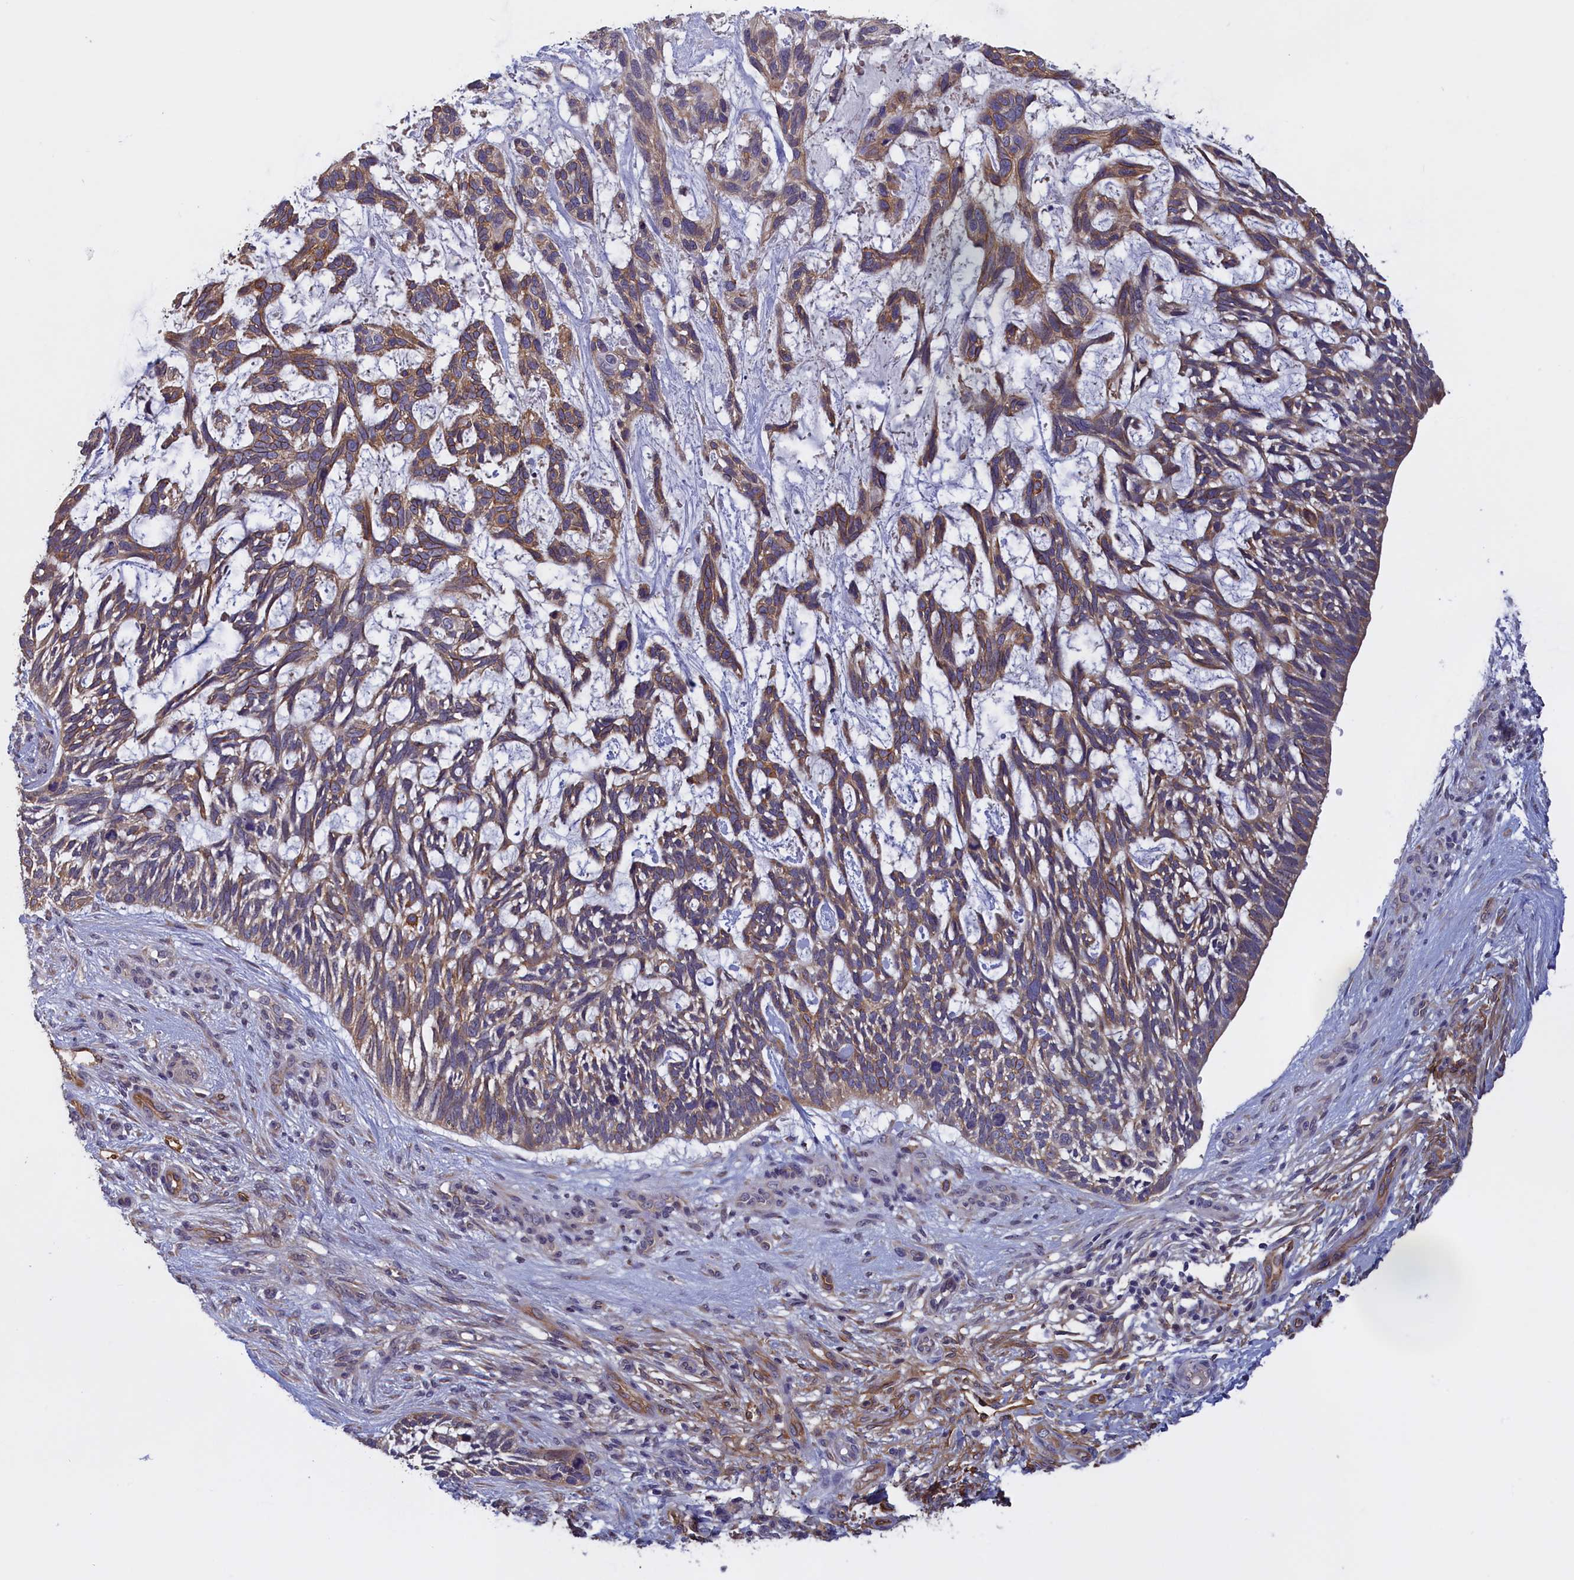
{"staining": {"intensity": "moderate", "quantity": ">75%", "location": "cytoplasmic/membranous"}, "tissue": "skin cancer", "cell_type": "Tumor cells", "image_type": "cancer", "snomed": [{"axis": "morphology", "description": "Basal cell carcinoma"}, {"axis": "topography", "description": "Skin"}], "caption": "DAB immunohistochemical staining of skin cancer demonstrates moderate cytoplasmic/membranous protein staining in approximately >75% of tumor cells.", "gene": "COL19A1", "patient": {"sex": "male", "age": 88}}